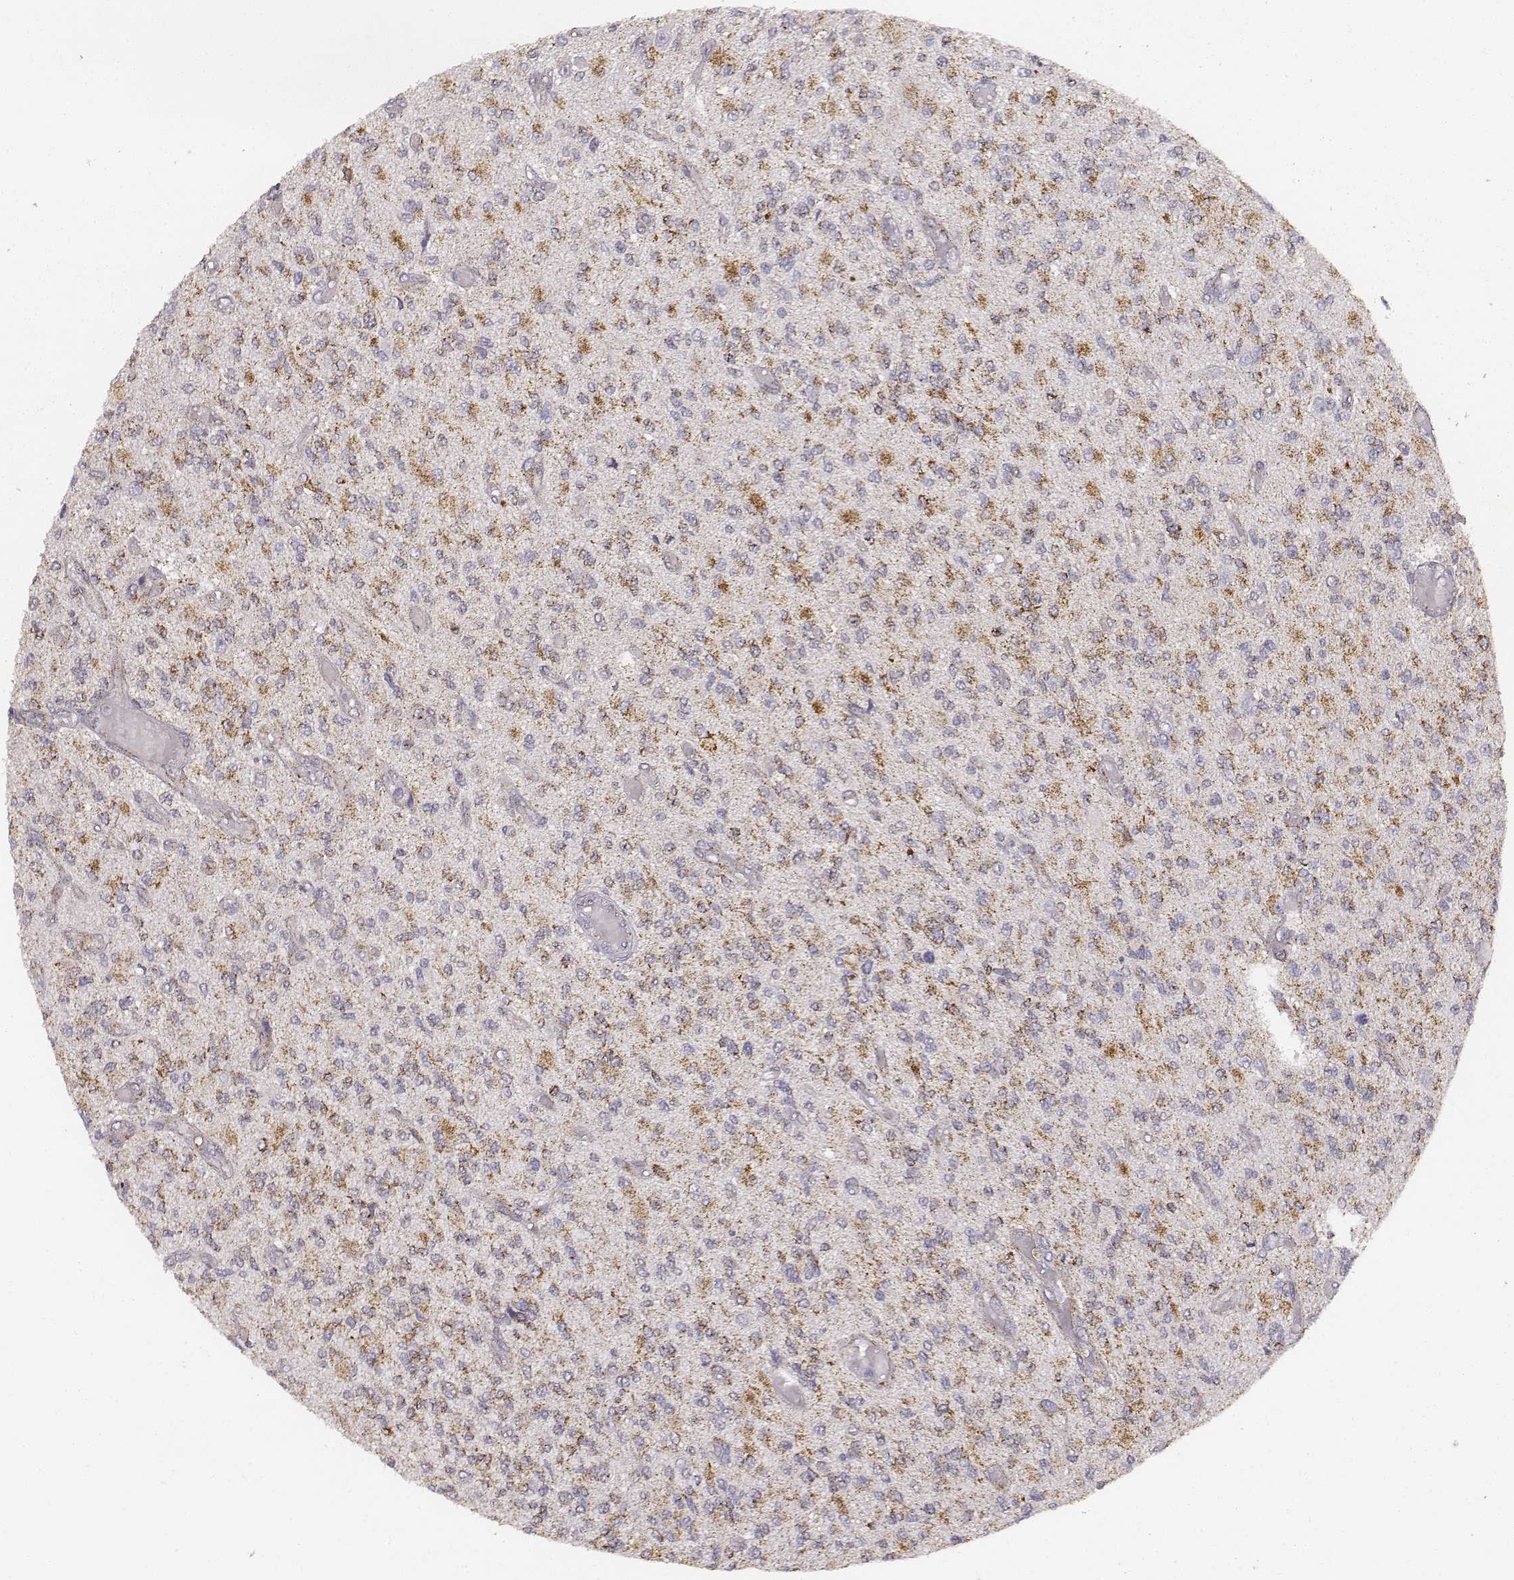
{"staining": {"intensity": "moderate", "quantity": ">75%", "location": "cytoplasmic/membranous"}, "tissue": "glioma", "cell_type": "Tumor cells", "image_type": "cancer", "snomed": [{"axis": "morphology", "description": "Glioma, malignant, High grade"}, {"axis": "topography", "description": "Brain"}], "caption": "DAB (3,3'-diaminobenzidine) immunohistochemical staining of glioma displays moderate cytoplasmic/membranous protein expression in about >75% of tumor cells.", "gene": "ABCD3", "patient": {"sex": "female", "age": 63}}